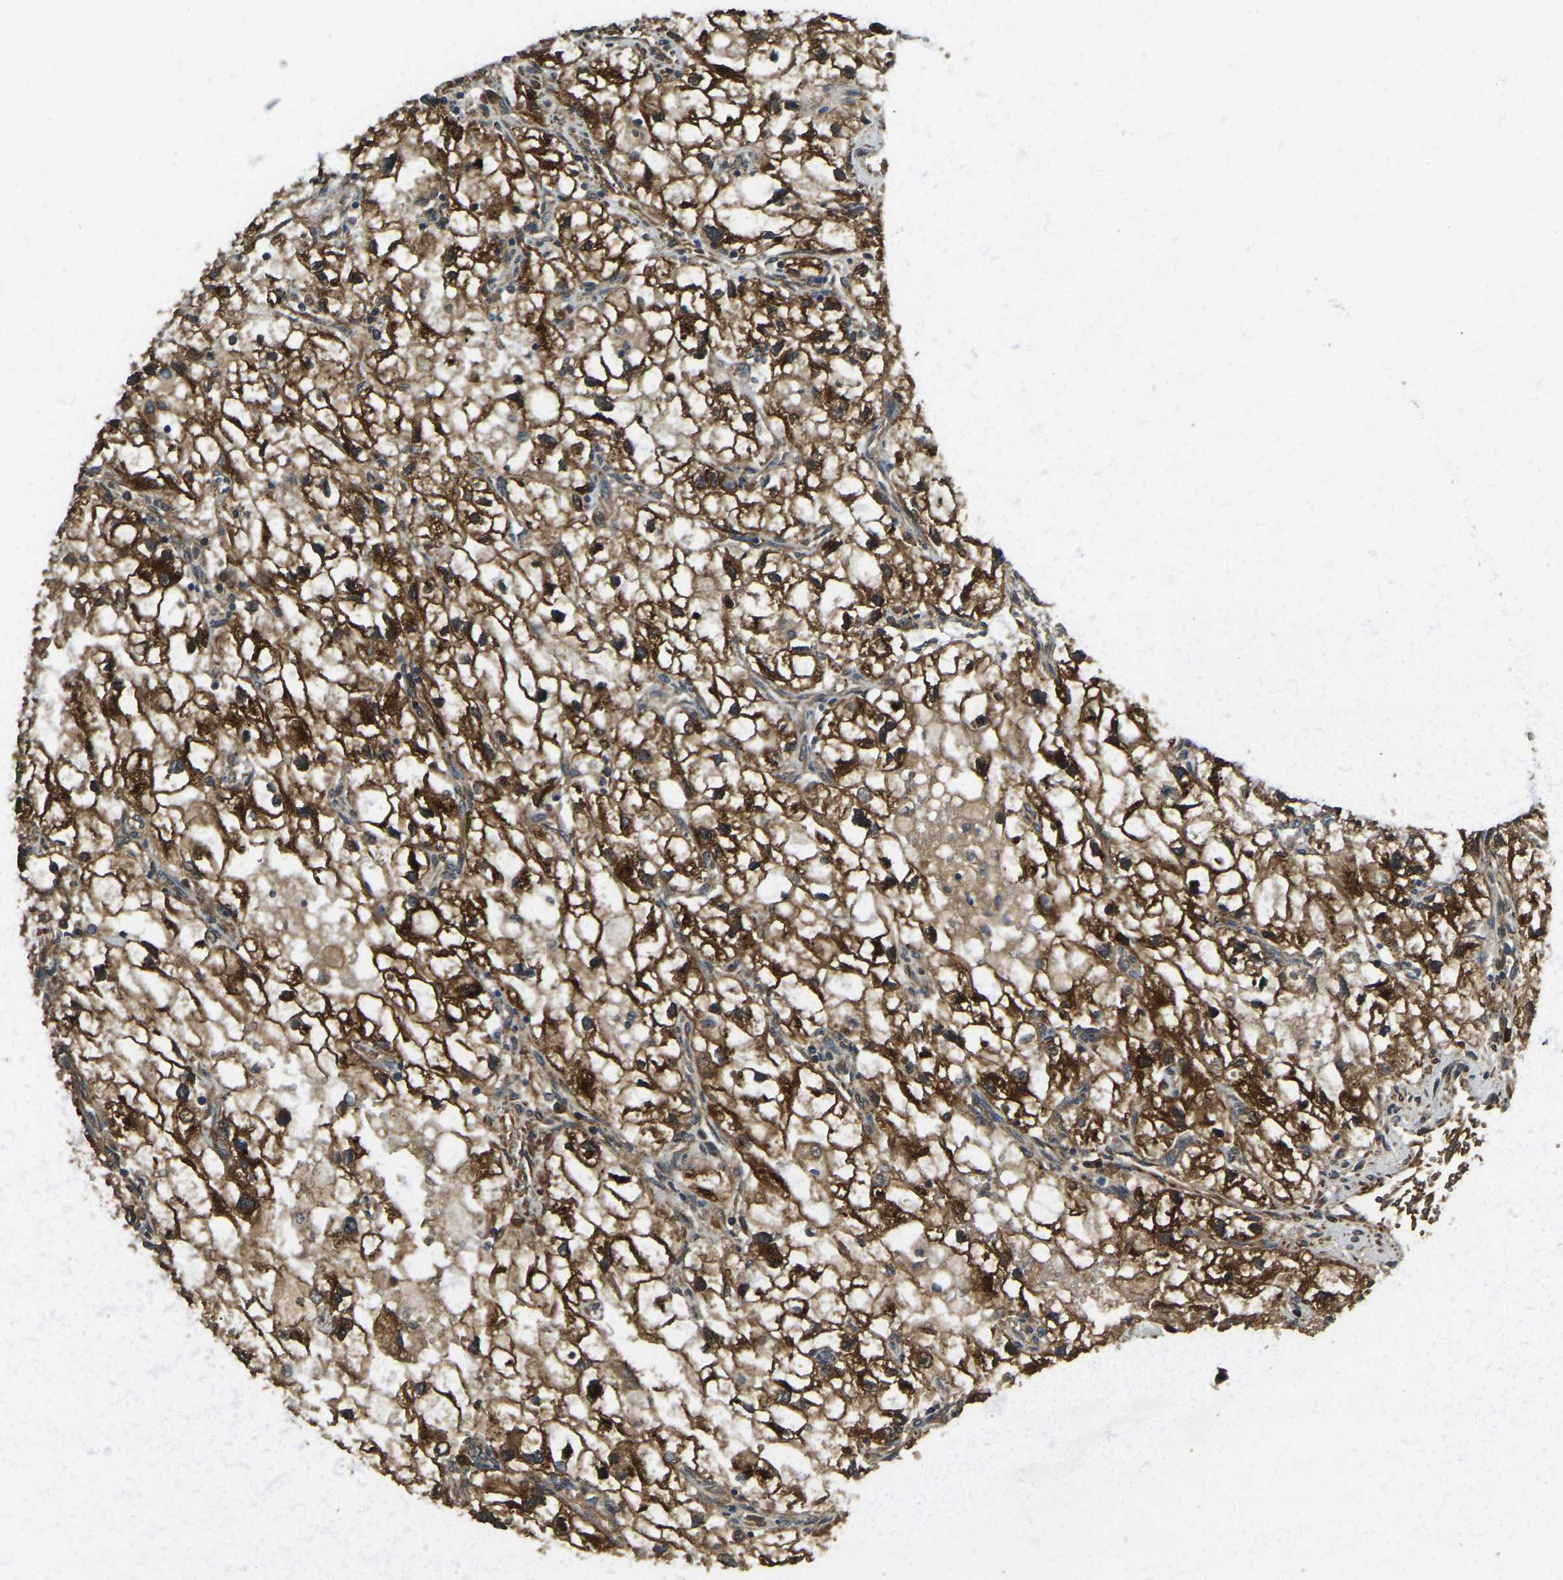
{"staining": {"intensity": "strong", "quantity": ">75%", "location": "cytoplasmic/membranous"}, "tissue": "renal cancer", "cell_type": "Tumor cells", "image_type": "cancer", "snomed": [{"axis": "morphology", "description": "Adenocarcinoma, NOS"}, {"axis": "topography", "description": "Kidney"}], "caption": "Protein staining of renal cancer (adenocarcinoma) tissue exhibits strong cytoplasmic/membranous staining in approximately >75% of tumor cells.", "gene": "ERGIC1", "patient": {"sex": "female", "age": 70}}